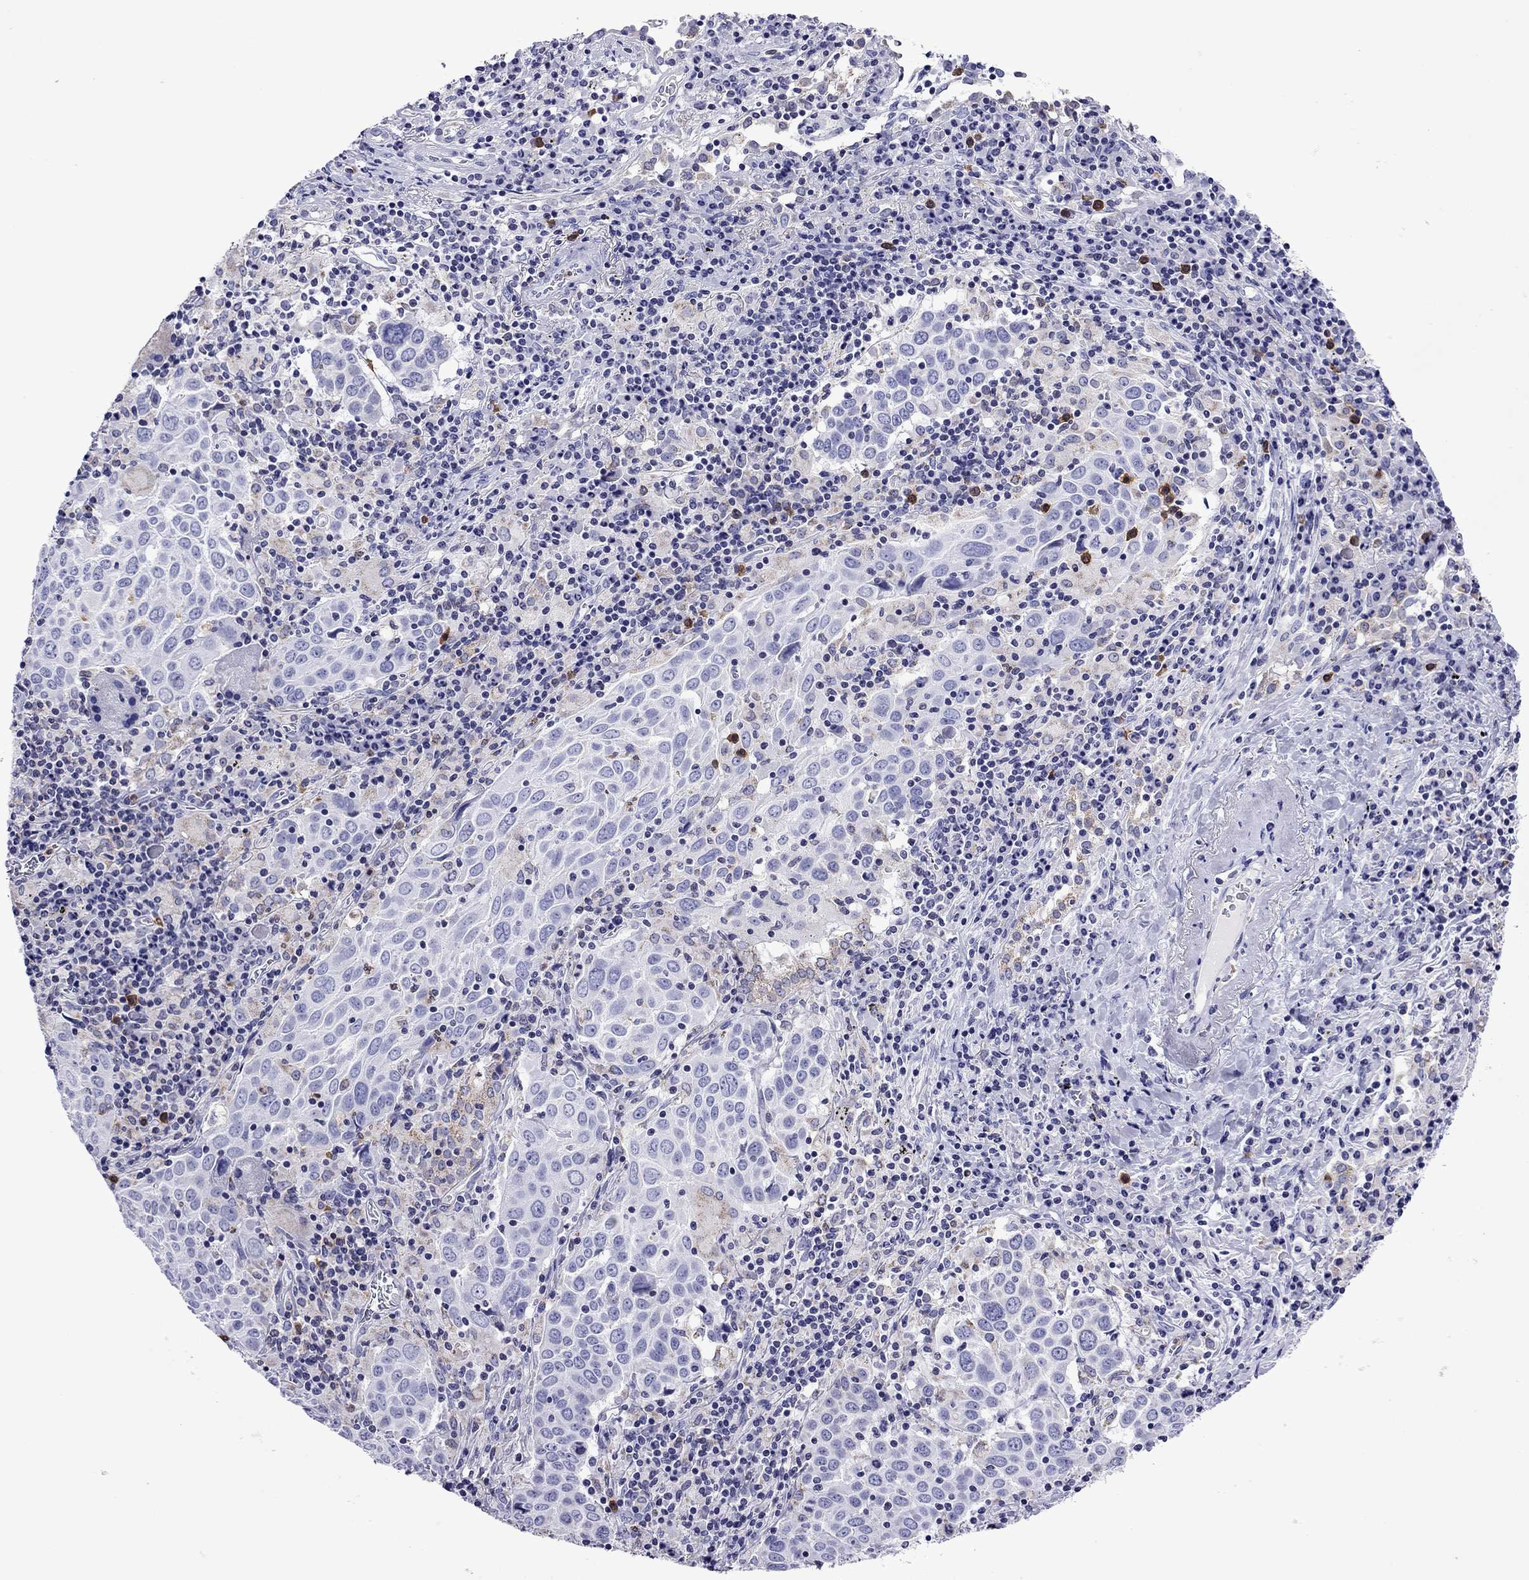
{"staining": {"intensity": "negative", "quantity": "none", "location": "none"}, "tissue": "lung cancer", "cell_type": "Tumor cells", "image_type": "cancer", "snomed": [{"axis": "morphology", "description": "Squamous cell carcinoma, NOS"}, {"axis": "topography", "description": "Lung"}], "caption": "Tumor cells are negative for protein expression in human lung cancer. (Stains: DAB immunohistochemistry (IHC) with hematoxylin counter stain, Microscopy: brightfield microscopy at high magnification).", "gene": "SCG2", "patient": {"sex": "male", "age": 57}}